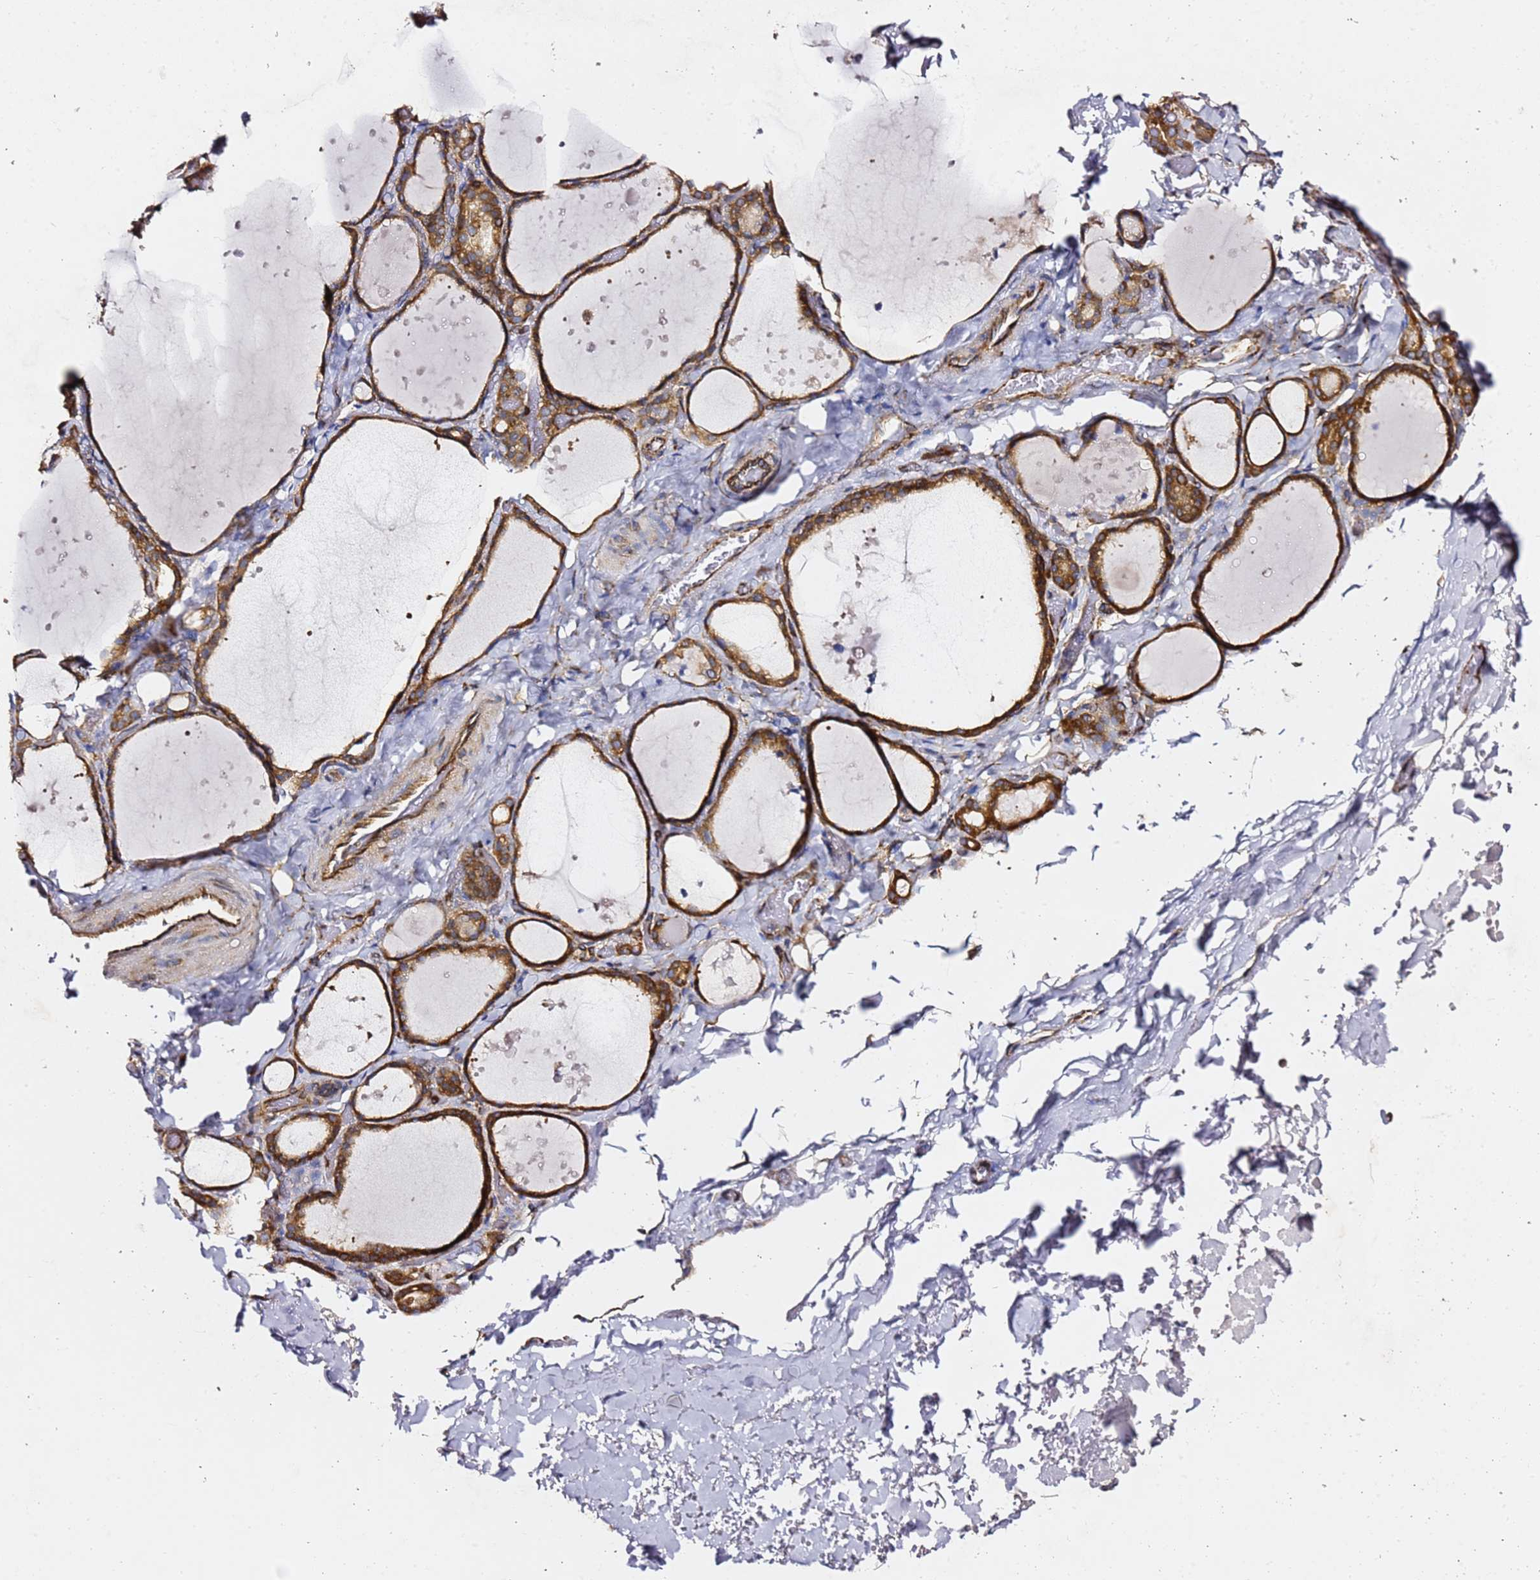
{"staining": {"intensity": "strong", "quantity": ">75%", "location": "cytoplasmic/membranous"}, "tissue": "thyroid gland", "cell_type": "Glandular cells", "image_type": "normal", "snomed": [{"axis": "morphology", "description": "Normal tissue, NOS"}, {"axis": "topography", "description": "Thyroid gland"}], "caption": "IHC histopathology image of normal thyroid gland: human thyroid gland stained using IHC shows high levels of strong protein expression localized specifically in the cytoplasmic/membranous of glandular cells, appearing as a cytoplasmic/membranous brown color.", "gene": "TPST1", "patient": {"sex": "female", "age": 44}}